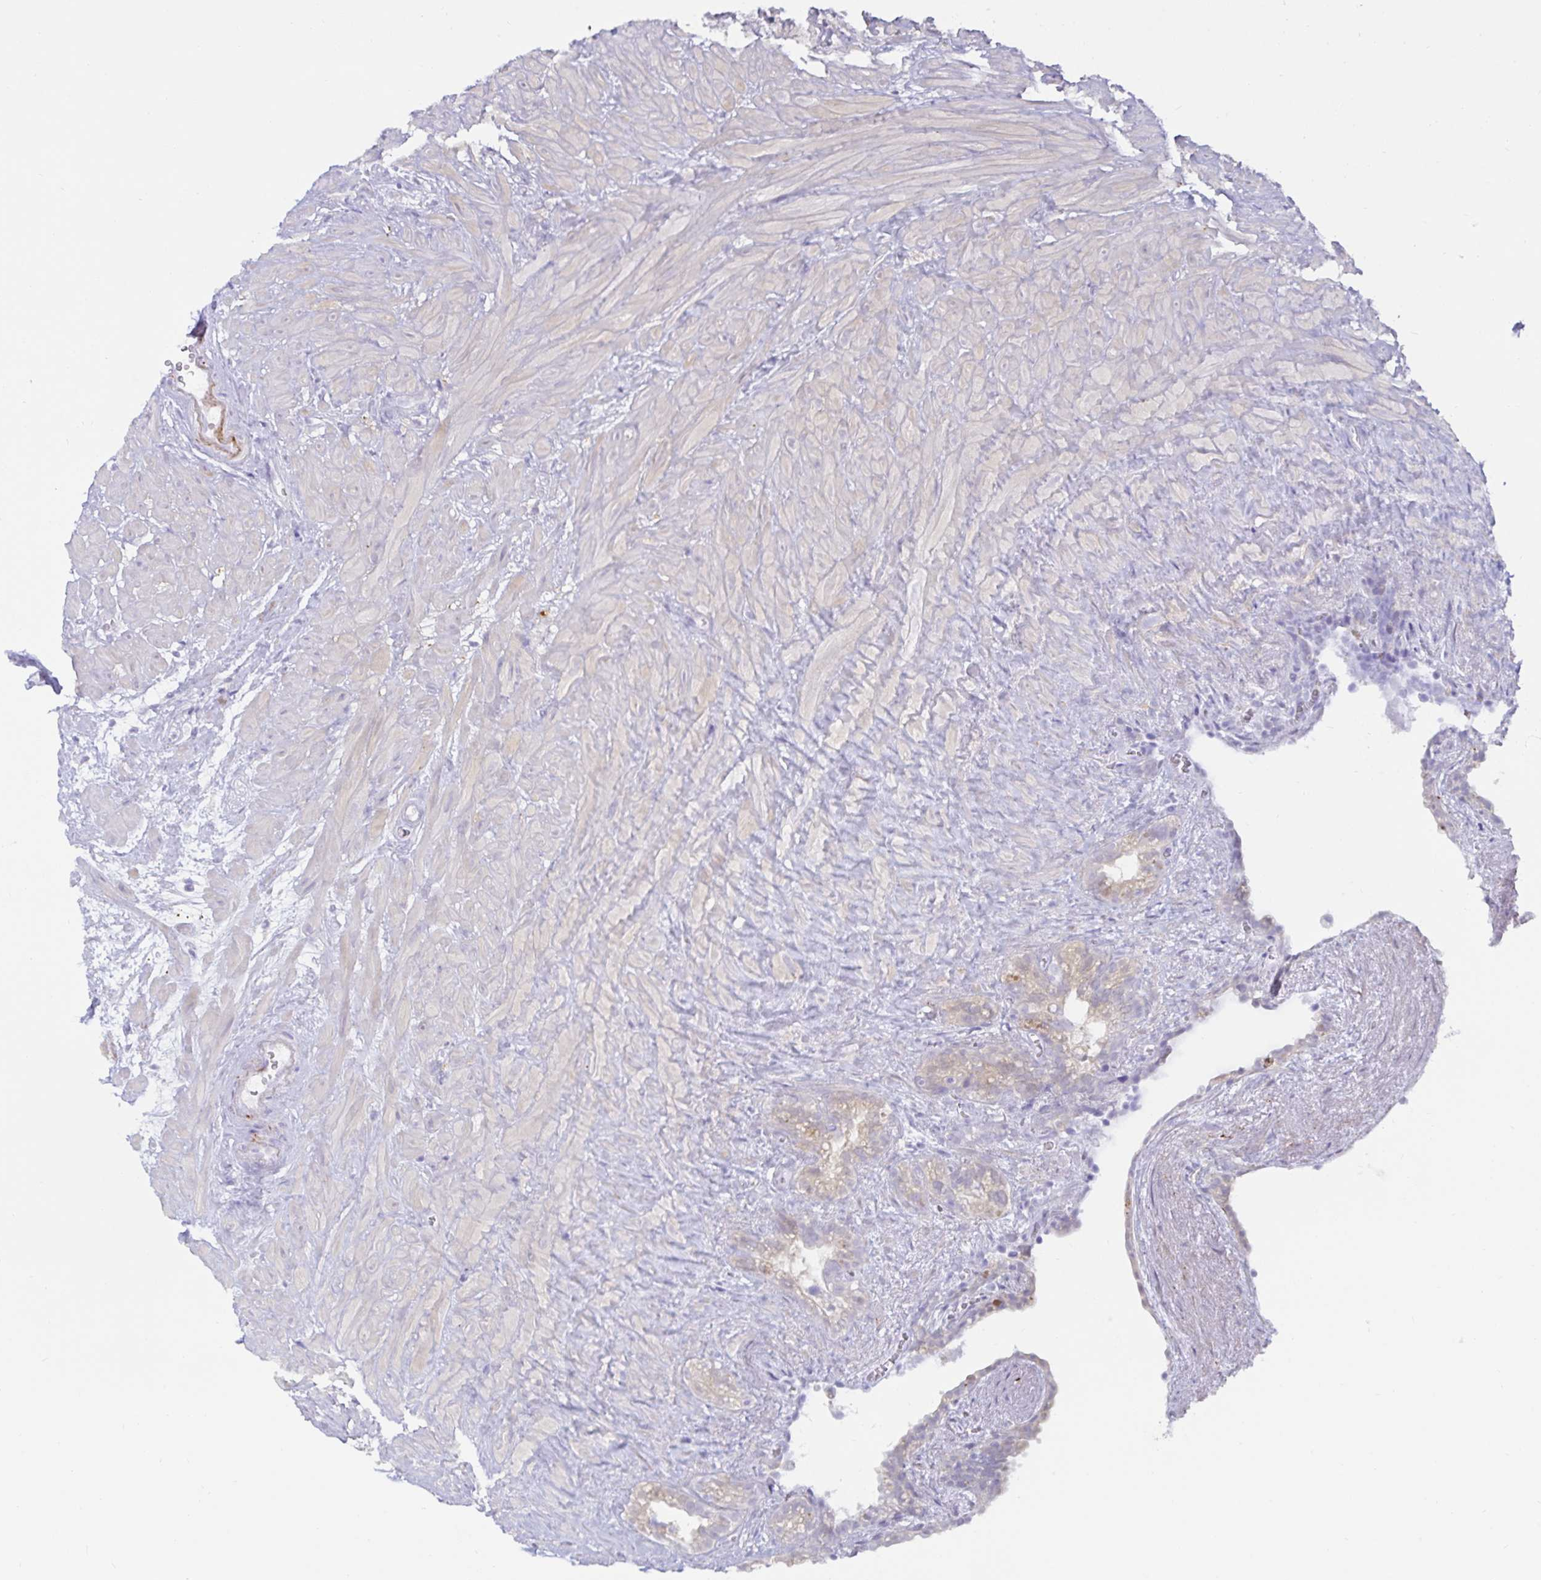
{"staining": {"intensity": "weak", "quantity": "<25%", "location": "cytoplasmic/membranous"}, "tissue": "seminal vesicle", "cell_type": "Glandular cells", "image_type": "normal", "snomed": [{"axis": "morphology", "description": "Normal tissue, NOS"}, {"axis": "topography", "description": "Seminal veicle"}], "caption": "DAB immunohistochemical staining of unremarkable human seminal vesicle reveals no significant expression in glandular cells.", "gene": "MON2", "patient": {"sex": "male", "age": 76}}